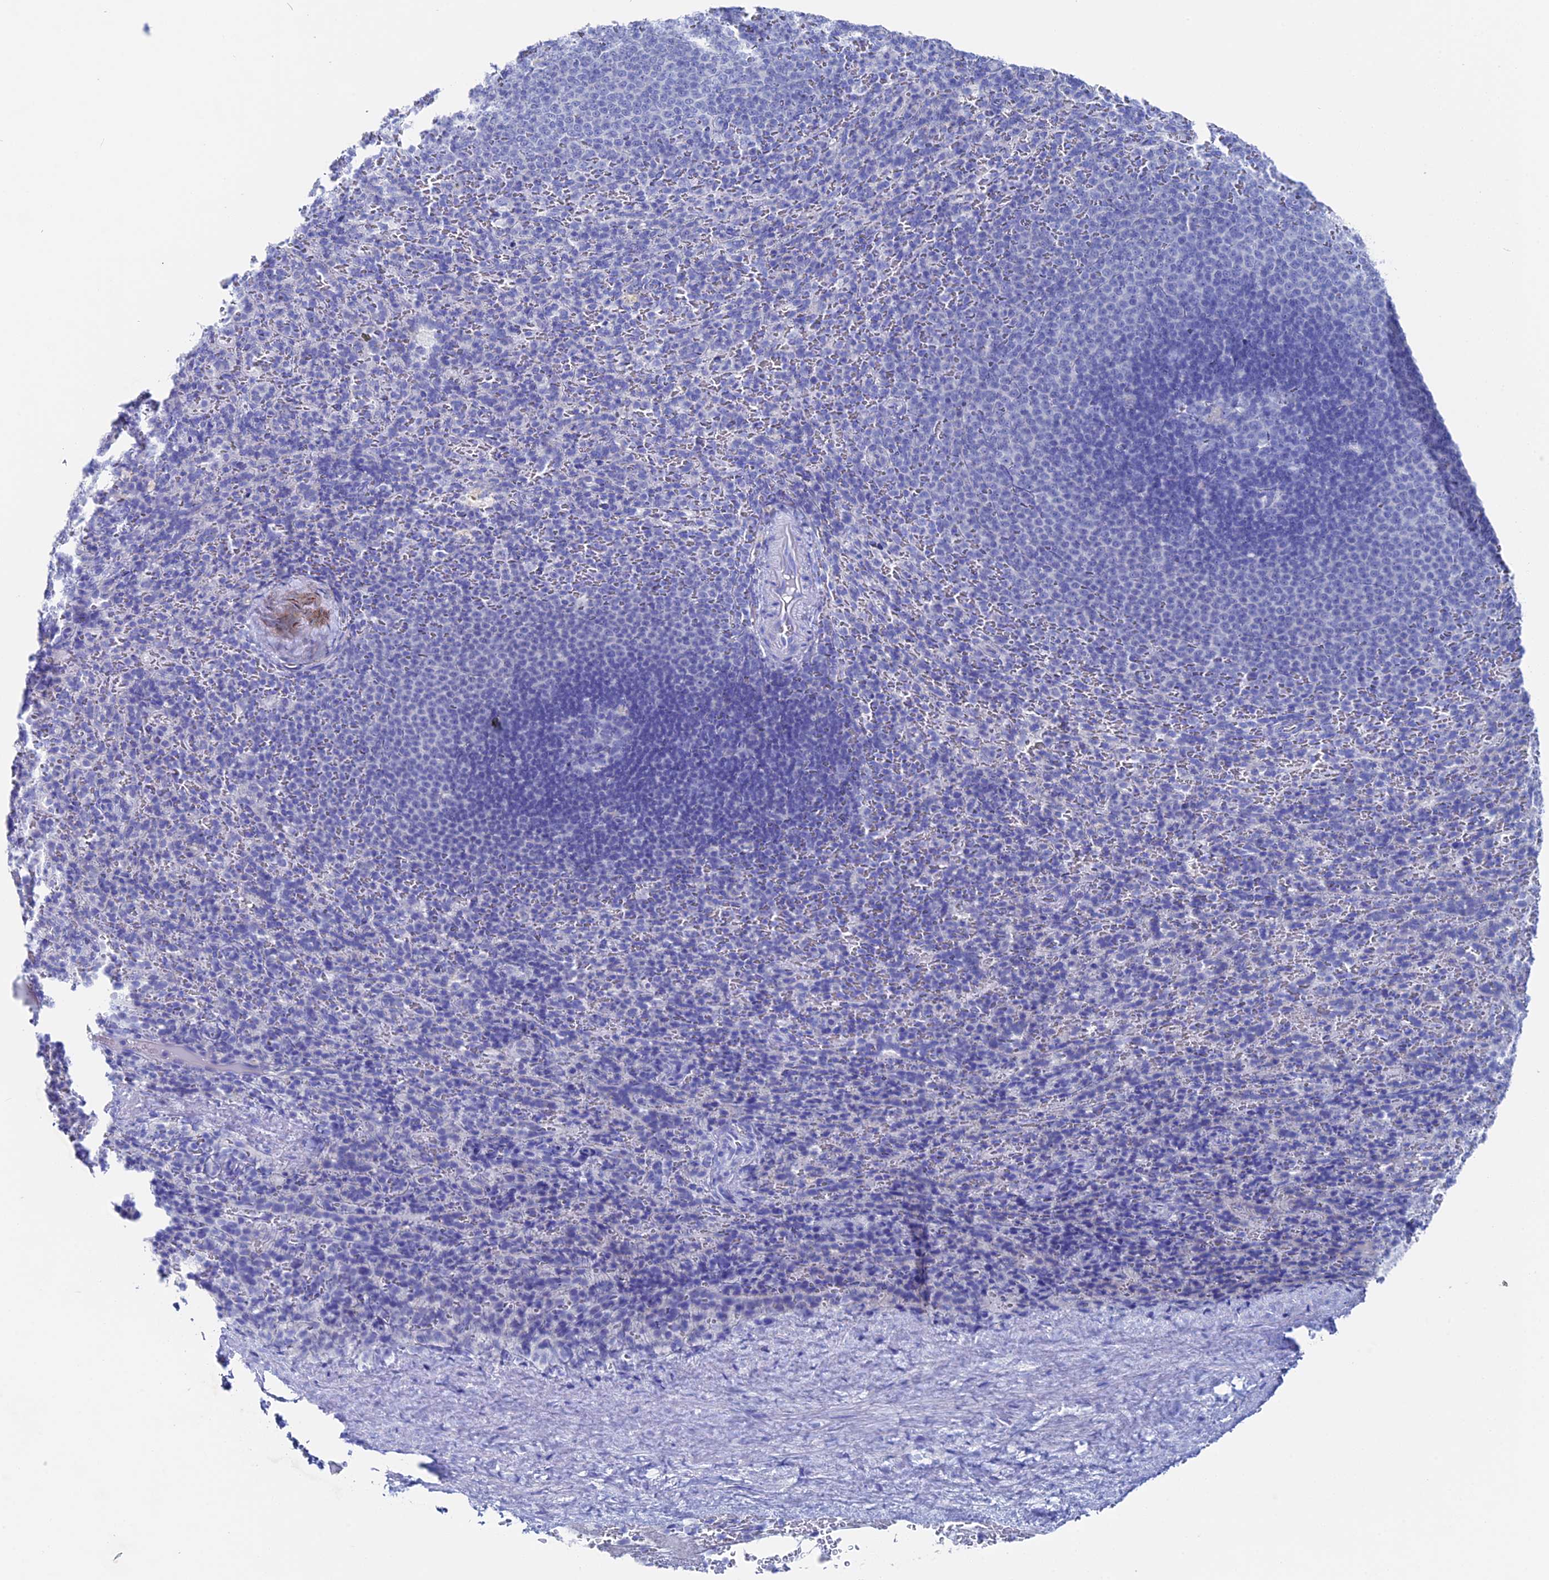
{"staining": {"intensity": "negative", "quantity": "none", "location": "none"}, "tissue": "spleen", "cell_type": "Cells in red pulp", "image_type": "normal", "snomed": [{"axis": "morphology", "description": "Normal tissue, NOS"}, {"axis": "topography", "description": "Spleen"}], "caption": "IHC of benign human spleen demonstrates no expression in cells in red pulp. (DAB IHC, high magnification).", "gene": "UNC119", "patient": {"sex": "female", "age": 21}}